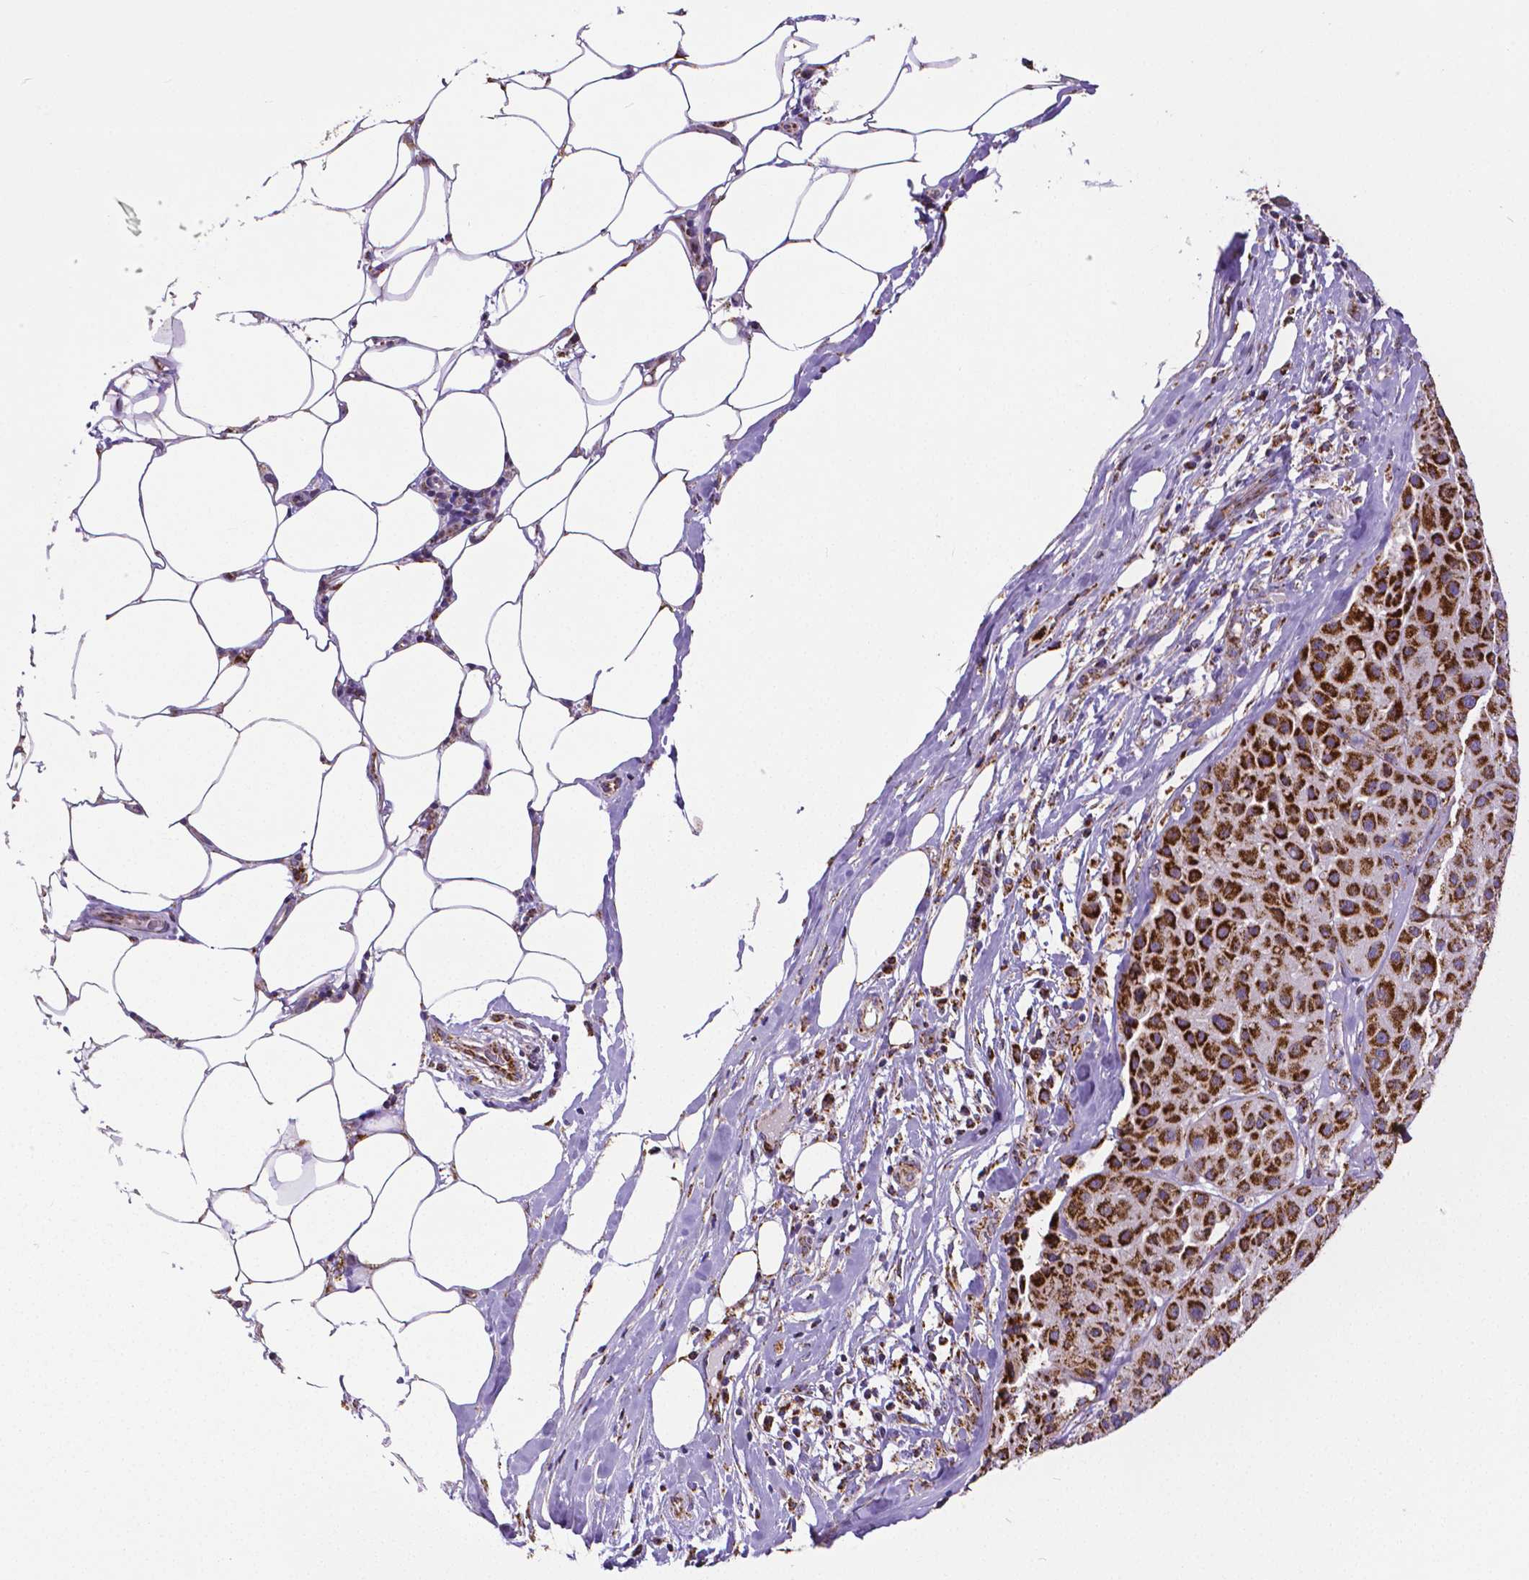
{"staining": {"intensity": "strong", "quantity": ">75%", "location": "cytoplasmic/membranous"}, "tissue": "melanoma", "cell_type": "Tumor cells", "image_type": "cancer", "snomed": [{"axis": "morphology", "description": "Malignant melanoma, Metastatic site"}, {"axis": "topography", "description": "Smooth muscle"}], "caption": "Protein staining reveals strong cytoplasmic/membranous expression in about >75% of tumor cells in melanoma.", "gene": "MACC1", "patient": {"sex": "male", "age": 41}}